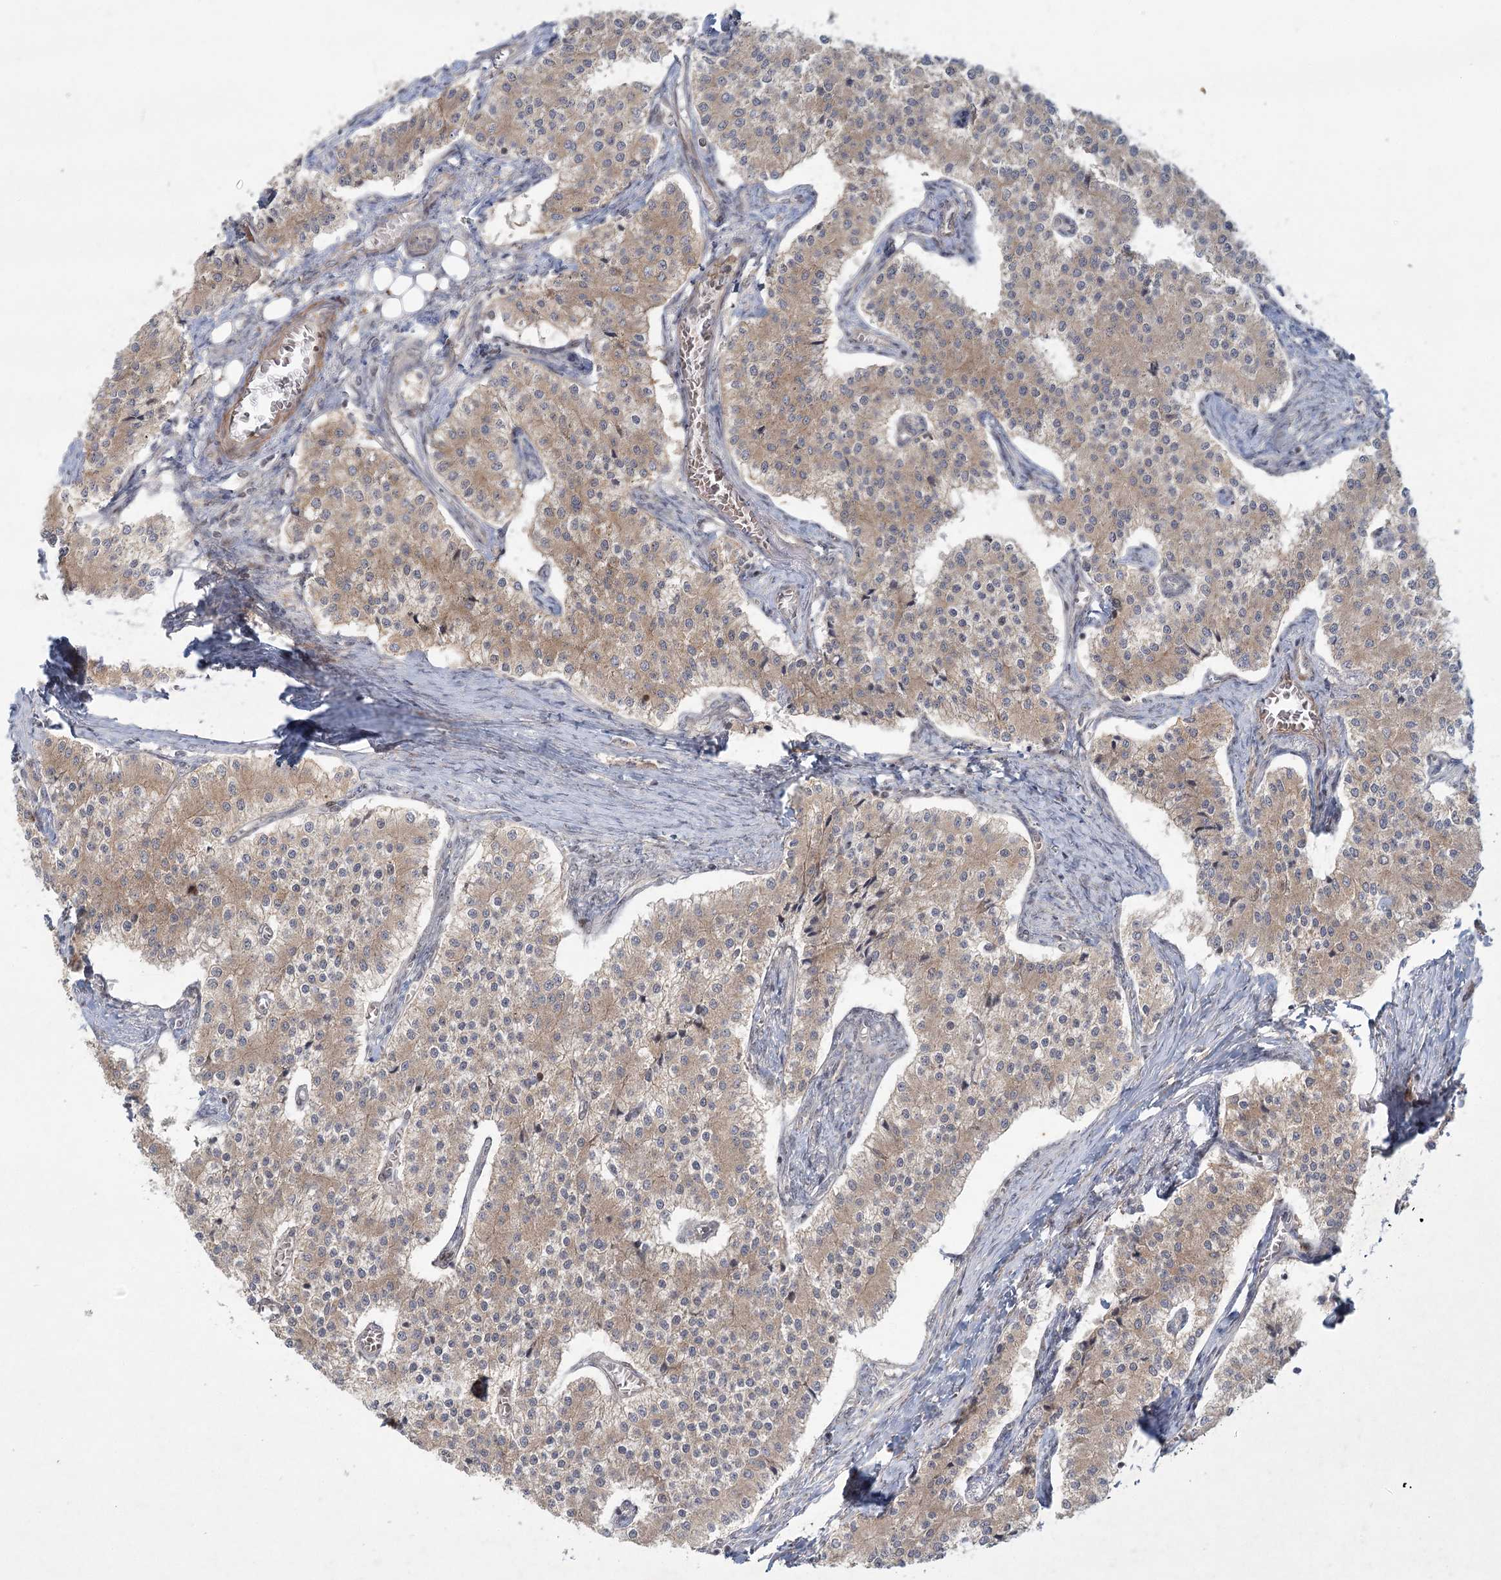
{"staining": {"intensity": "weak", "quantity": ">75%", "location": "cytoplasmic/membranous"}, "tissue": "carcinoid", "cell_type": "Tumor cells", "image_type": "cancer", "snomed": [{"axis": "morphology", "description": "Carcinoid, malignant, NOS"}, {"axis": "topography", "description": "Colon"}], "caption": "Carcinoid (malignant) stained for a protein (brown) reveals weak cytoplasmic/membranous positive staining in approximately >75% of tumor cells.", "gene": "SH2D3A", "patient": {"sex": "female", "age": 52}}